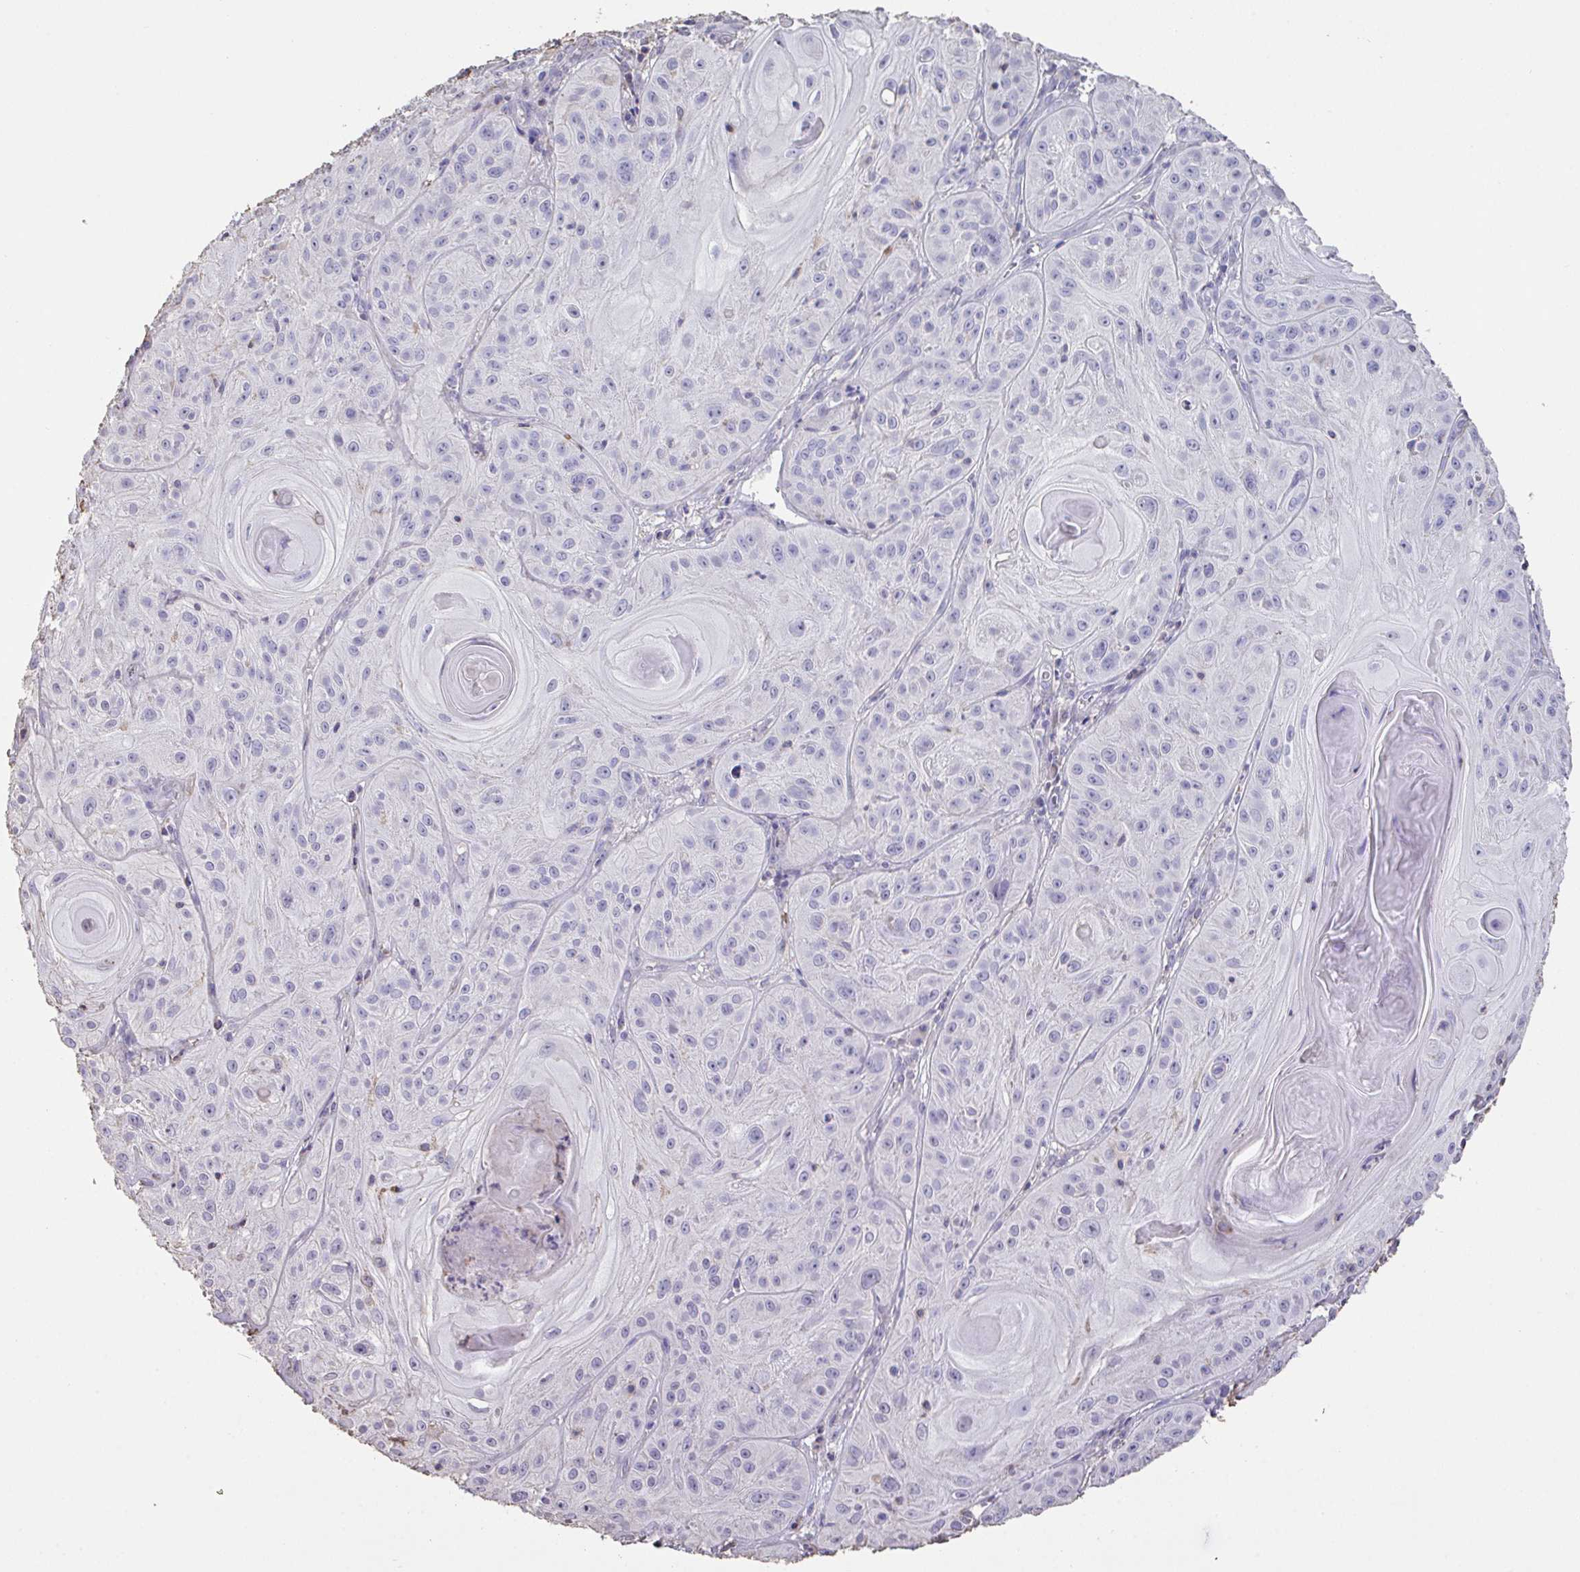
{"staining": {"intensity": "negative", "quantity": "none", "location": "none"}, "tissue": "skin cancer", "cell_type": "Tumor cells", "image_type": "cancer", "snomed": [{"axis": "morphology", "description": "Squamous cell carcinoma, NOS"}, {"axis": "topography", "description": "Skin"}], "caption": "A histopathology image of skin squamous cell carcinoma stained for a protein exhibits no brown staining in tumor cells.", "gene": "IL23R", "patient": {"sex": "male", "age": 85}}